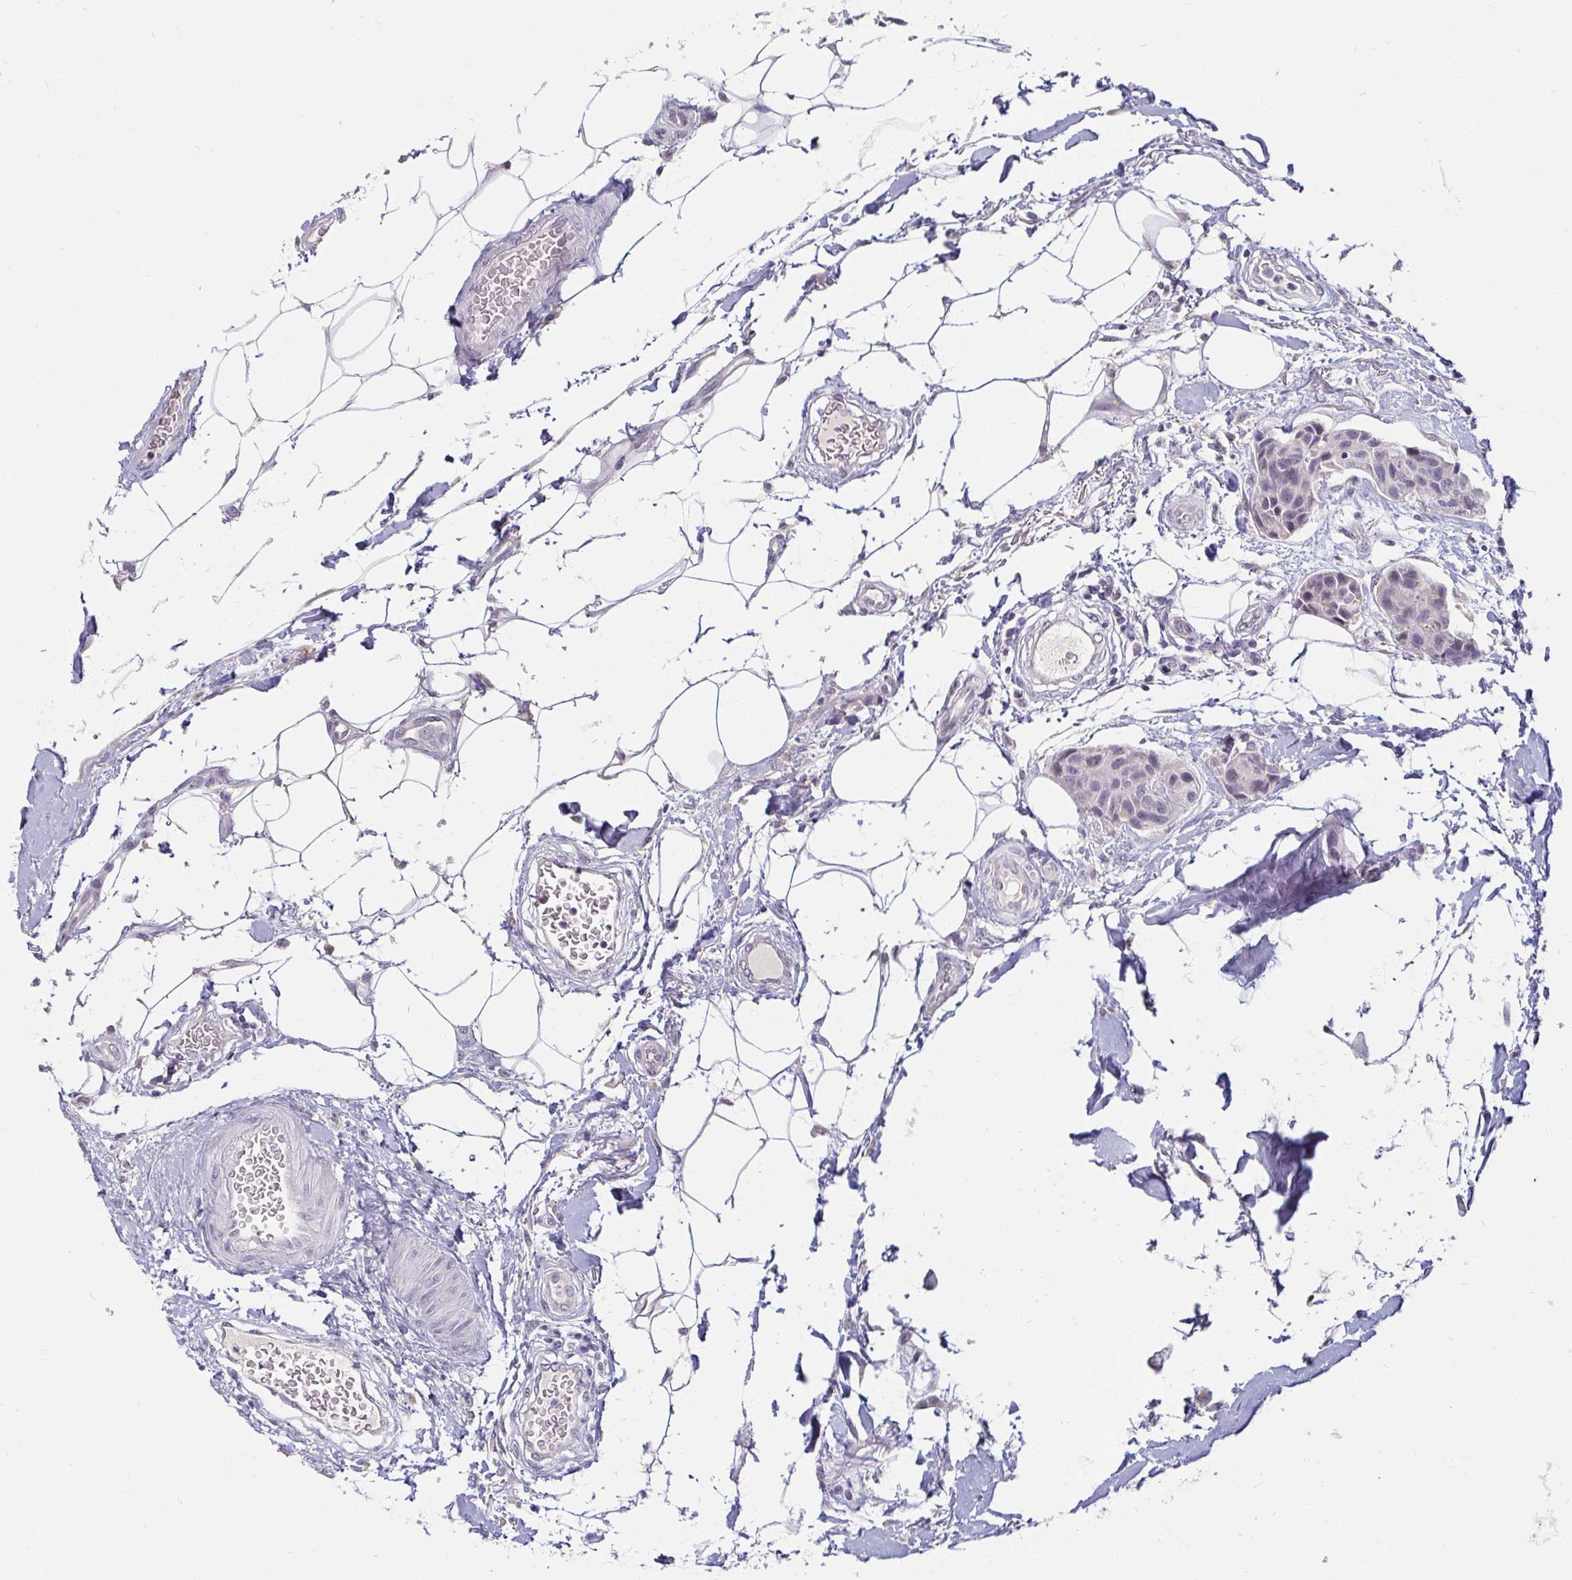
{"staining": {"intensity": "negative", "quantity": "none", "location": "none"}, "tissue": "breast cancer", "cell_type": "Tumor cells", "image_type": "cancer", "snomed": [{"axis": "morphology", "description": "Duct carcinoma"}, {"axis": "topography", "description": "Breast"}, {"axis": "topography", "description": "Lymph node"}], "caption": "Tumor cells are negative for protein expression in human breast intraductal carcinoma. (Brightfield microscopy of DAB (3,3'-diaminobenzidine) immunohistochemistry (IHC) at high magnification).", "gene": "DDN", "patient": {"sex": "female", "age": 80}}